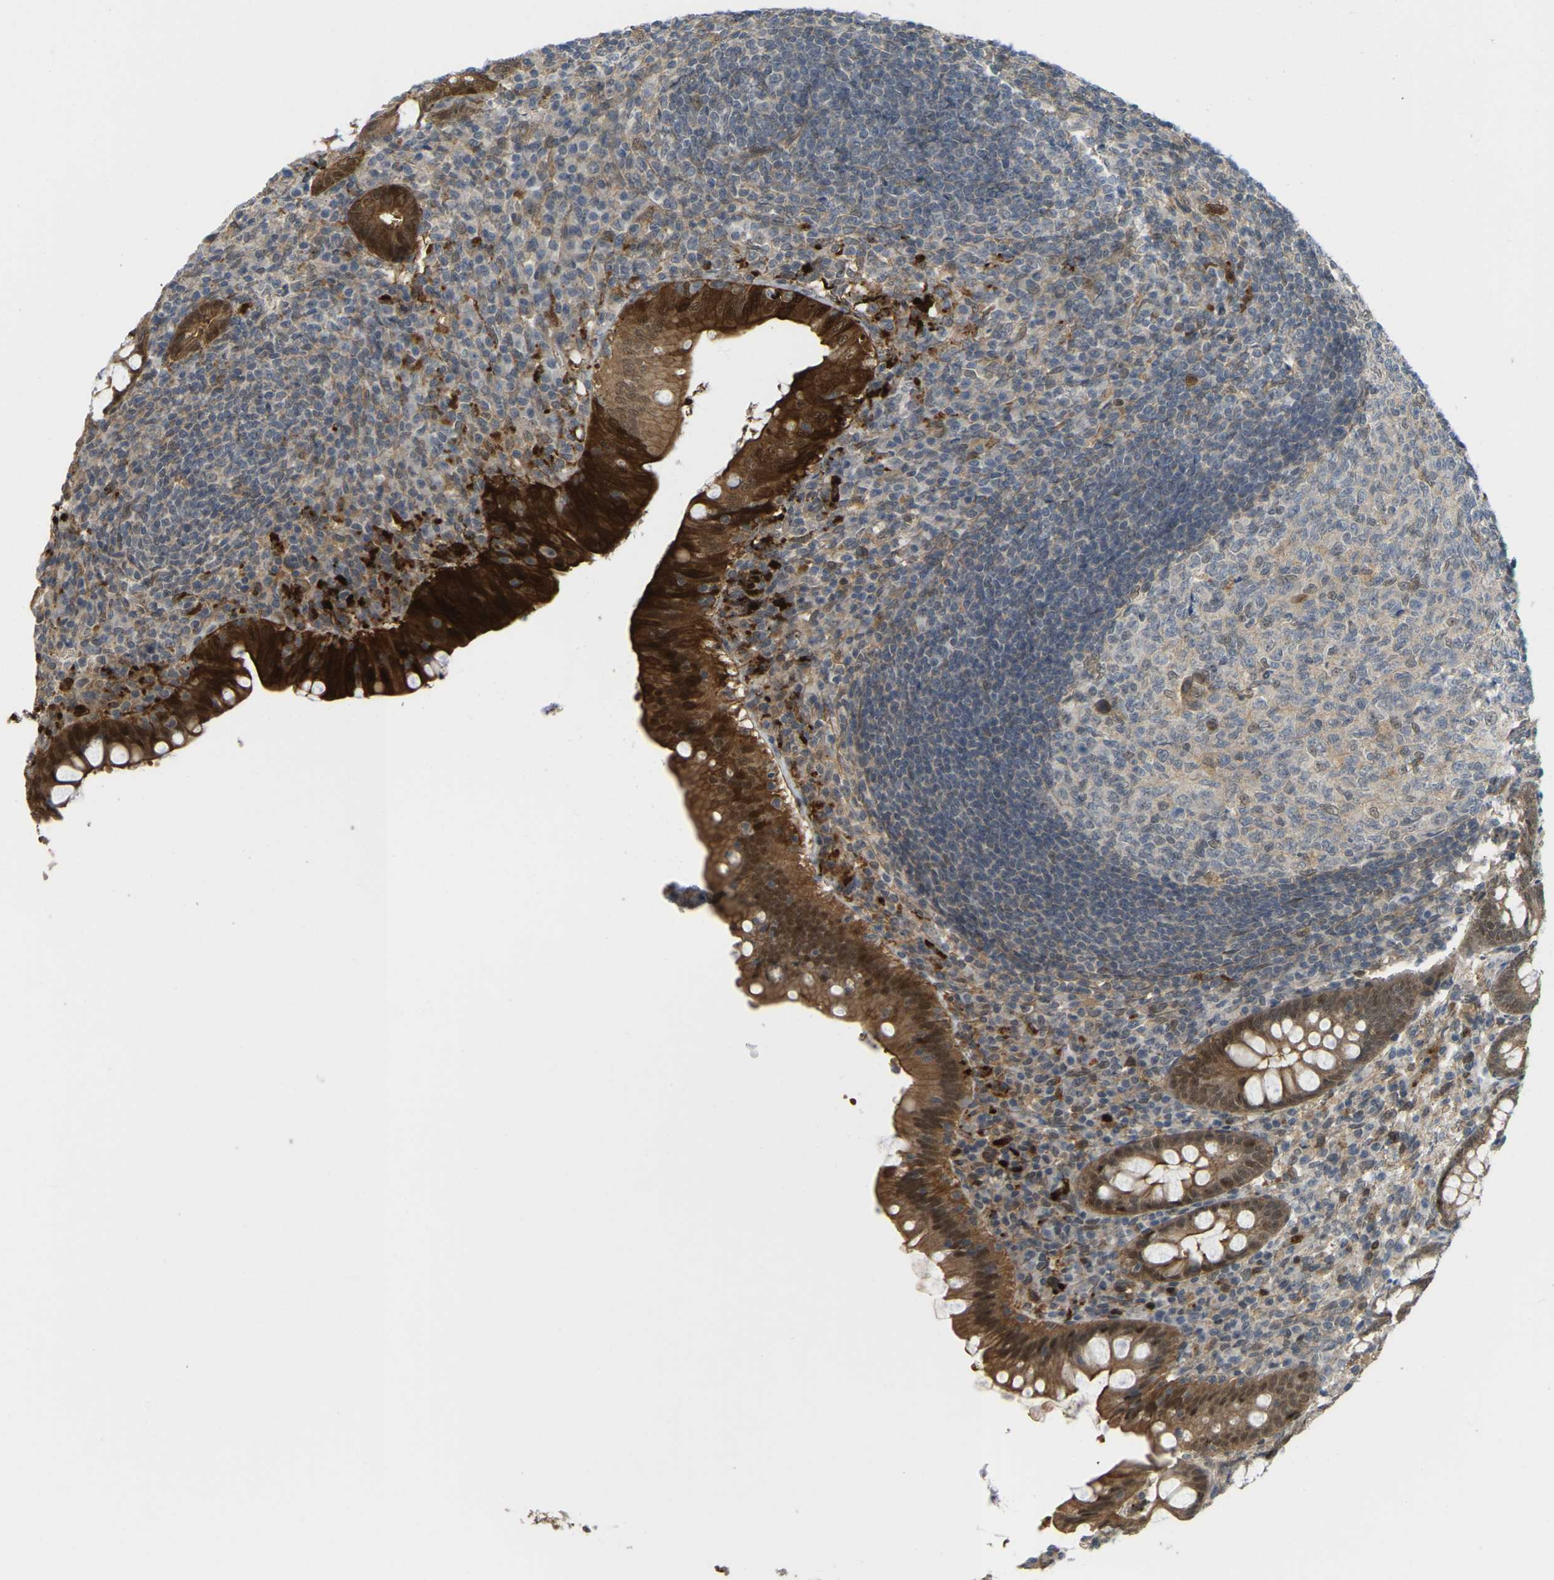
{"staining": {"intensity": "moderate", "quantity": ">75%", "location": "cytoplasmic/membranous,nuclear"}, "tissue": "appendix", "cell_type": "Glandular cells", "image_type": "normal", "snomed": [{"axis": "morphology", "description": "Normal tissue, NOS"}, {"axis": "topography", "description": "Appendix"}], "caption": "A medium amount of moderate cytoplasmic/membranous,nuclear expression is identified in approximately >75% of glandular cells in unremarkable appendix.", "gene": "SERPINB5", "patient": {"sex": "male", "age": 56}}